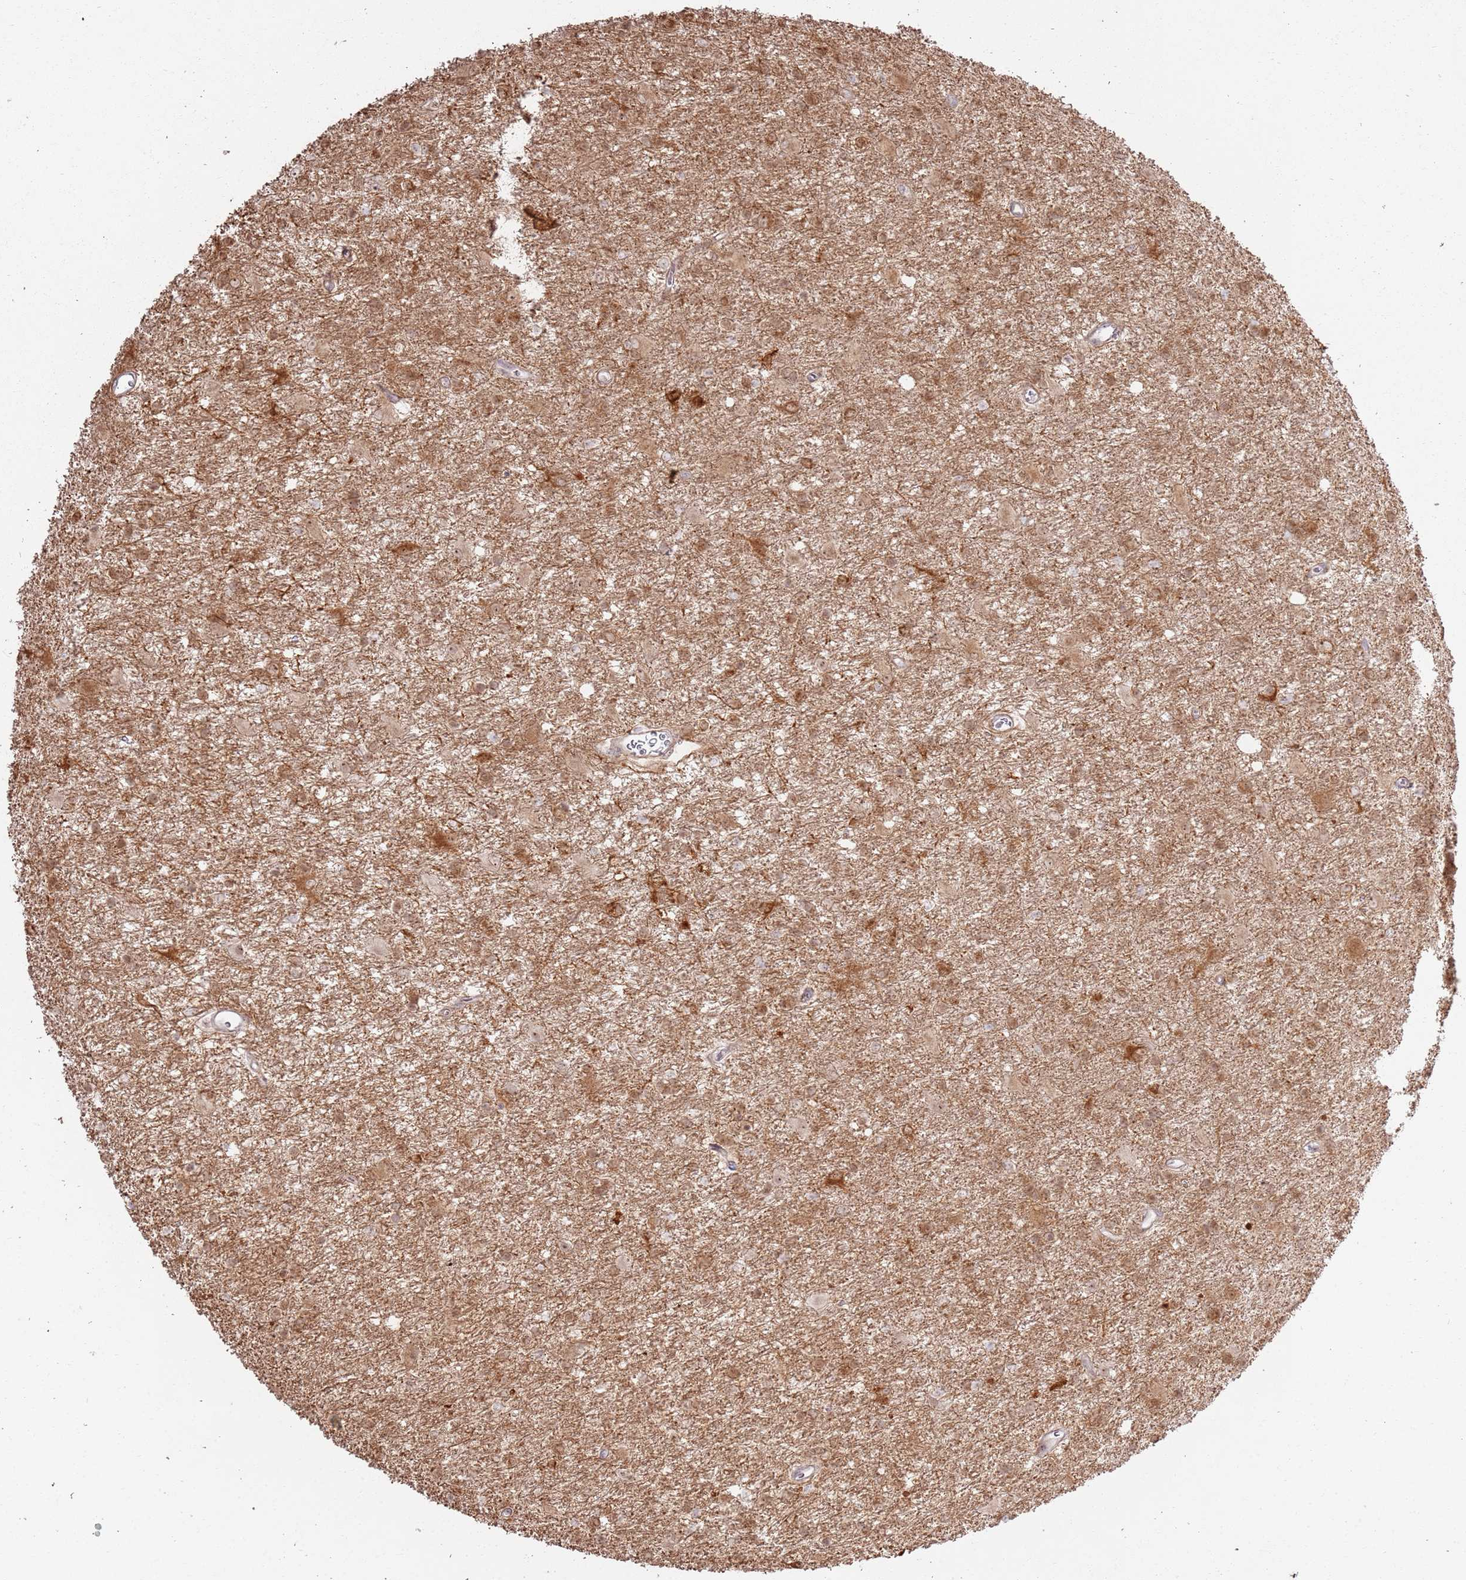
{"staining": {"intensity": "moderate", "quantity": ">75%", "location": "cytoplasmic/membranous,nuclear"}, "tissue": "glioma", "cell_type": "Tumor cells", "image_type": "cancer", "snomed": [{"axis": "morphology", "description": "Glioma, malignant, High grade"}, {"axis": "topography", "description": "Brain"}], "caption": "Immunohistochemistry (IHC) image of high-grade glioma (malignant) stained for a protein (brown), which reveals medium levels of moderate cytoplasmic/membranous and nuclear staining in approximately >75% of tumor cells.", "gene": "CNPY1", "patient": {"sex": "female", "age": 50}}